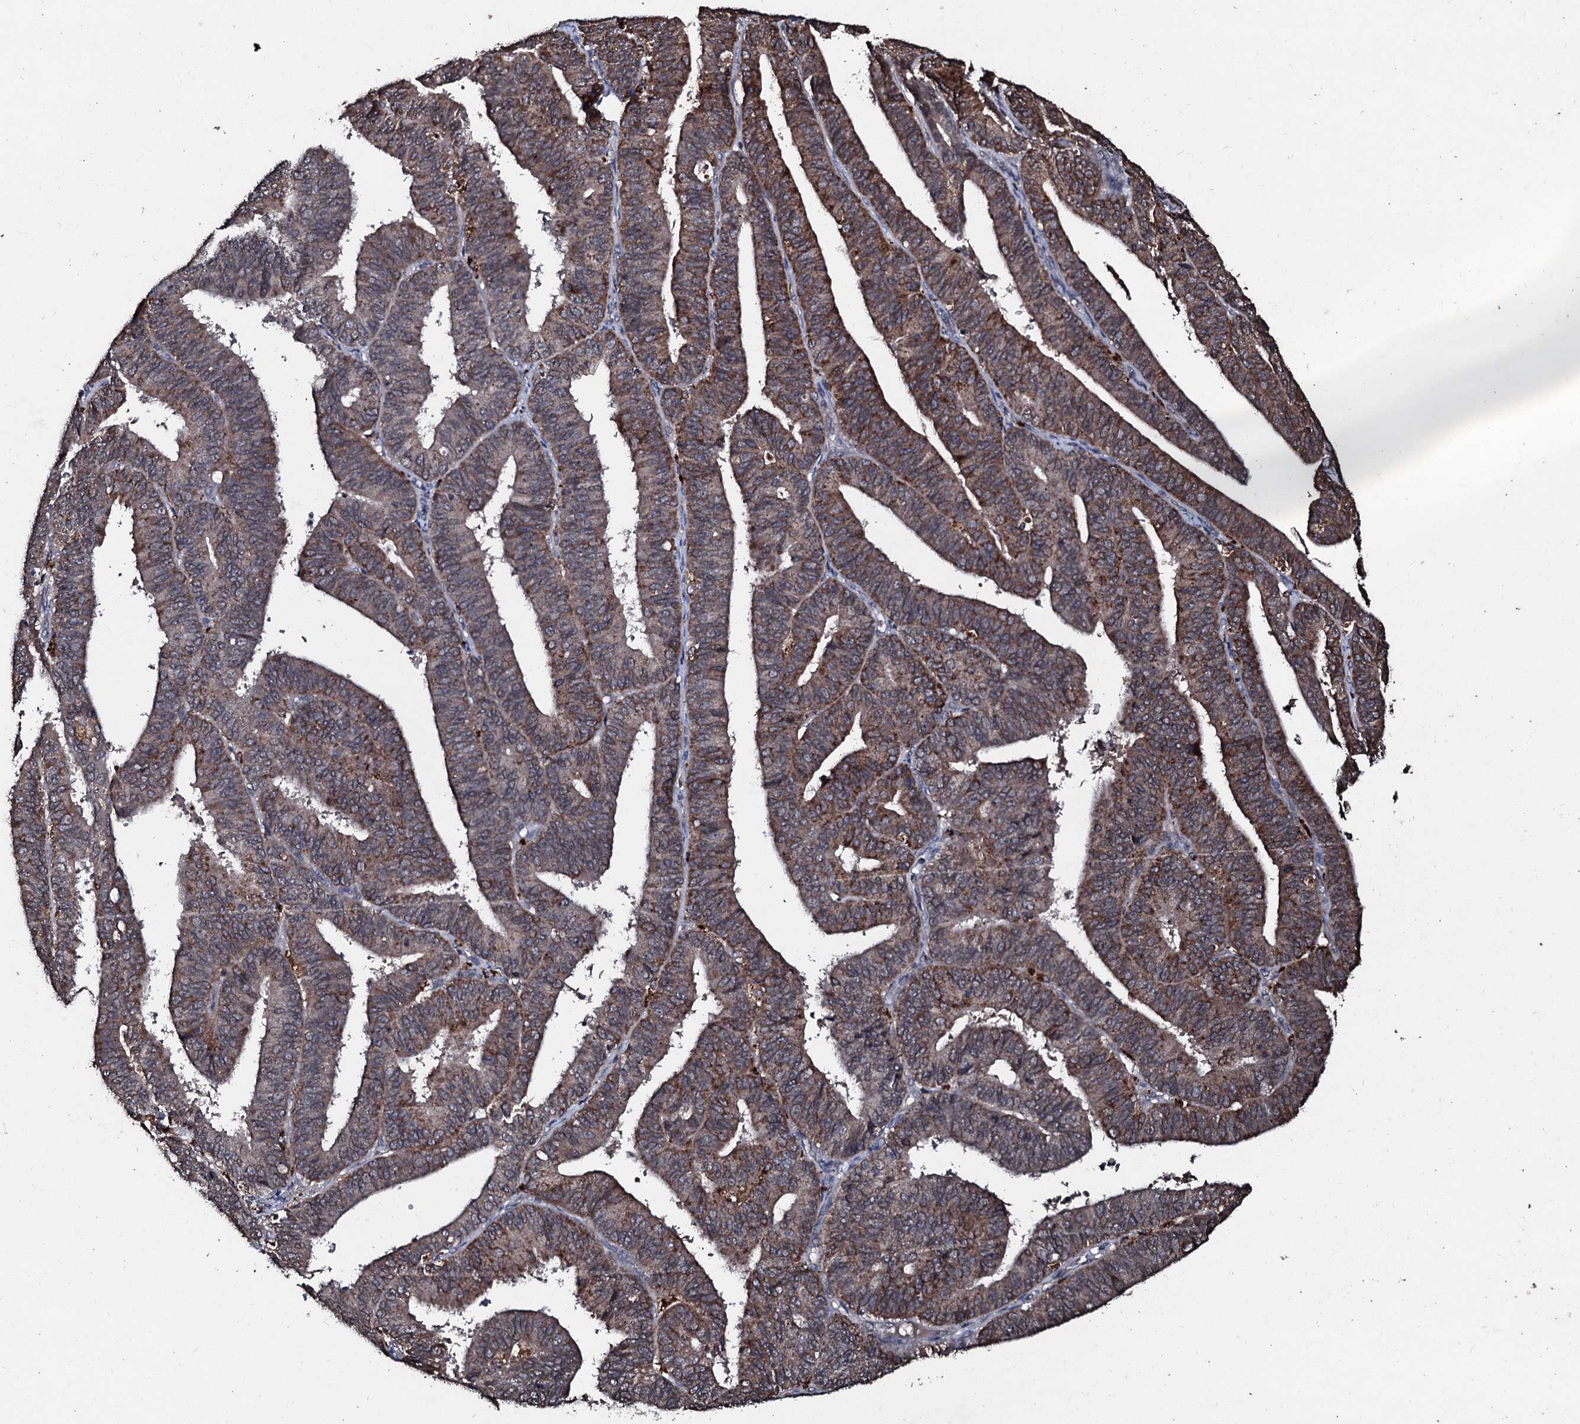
{"staining": {"intensity": "strong", "quantity": "25%-75%", "location": "cytoplasmic/membranous"}, "tissue": "endometrial cancer", "cell_type": "Tumor cells", "image_type": "cancer", "snomed": [{"axis": "morphology", "description": "Adenocarcinoma, NOS"}, {"axis": "topography", "description": "Endometrium"}], "caption": "Immunohistochemistry (IHC) histopathology image of neoplastic tissue: human endometrial cancer stained using immunohistochemistry displays high levels of strong protein expression localized specifically in the cytoplasmic/membranous of tumor cells, appearing as a cytoplasmic/membranous brown color.", "gene": "SDHAF2", "patient": {"sex": "female", "age": 73}}